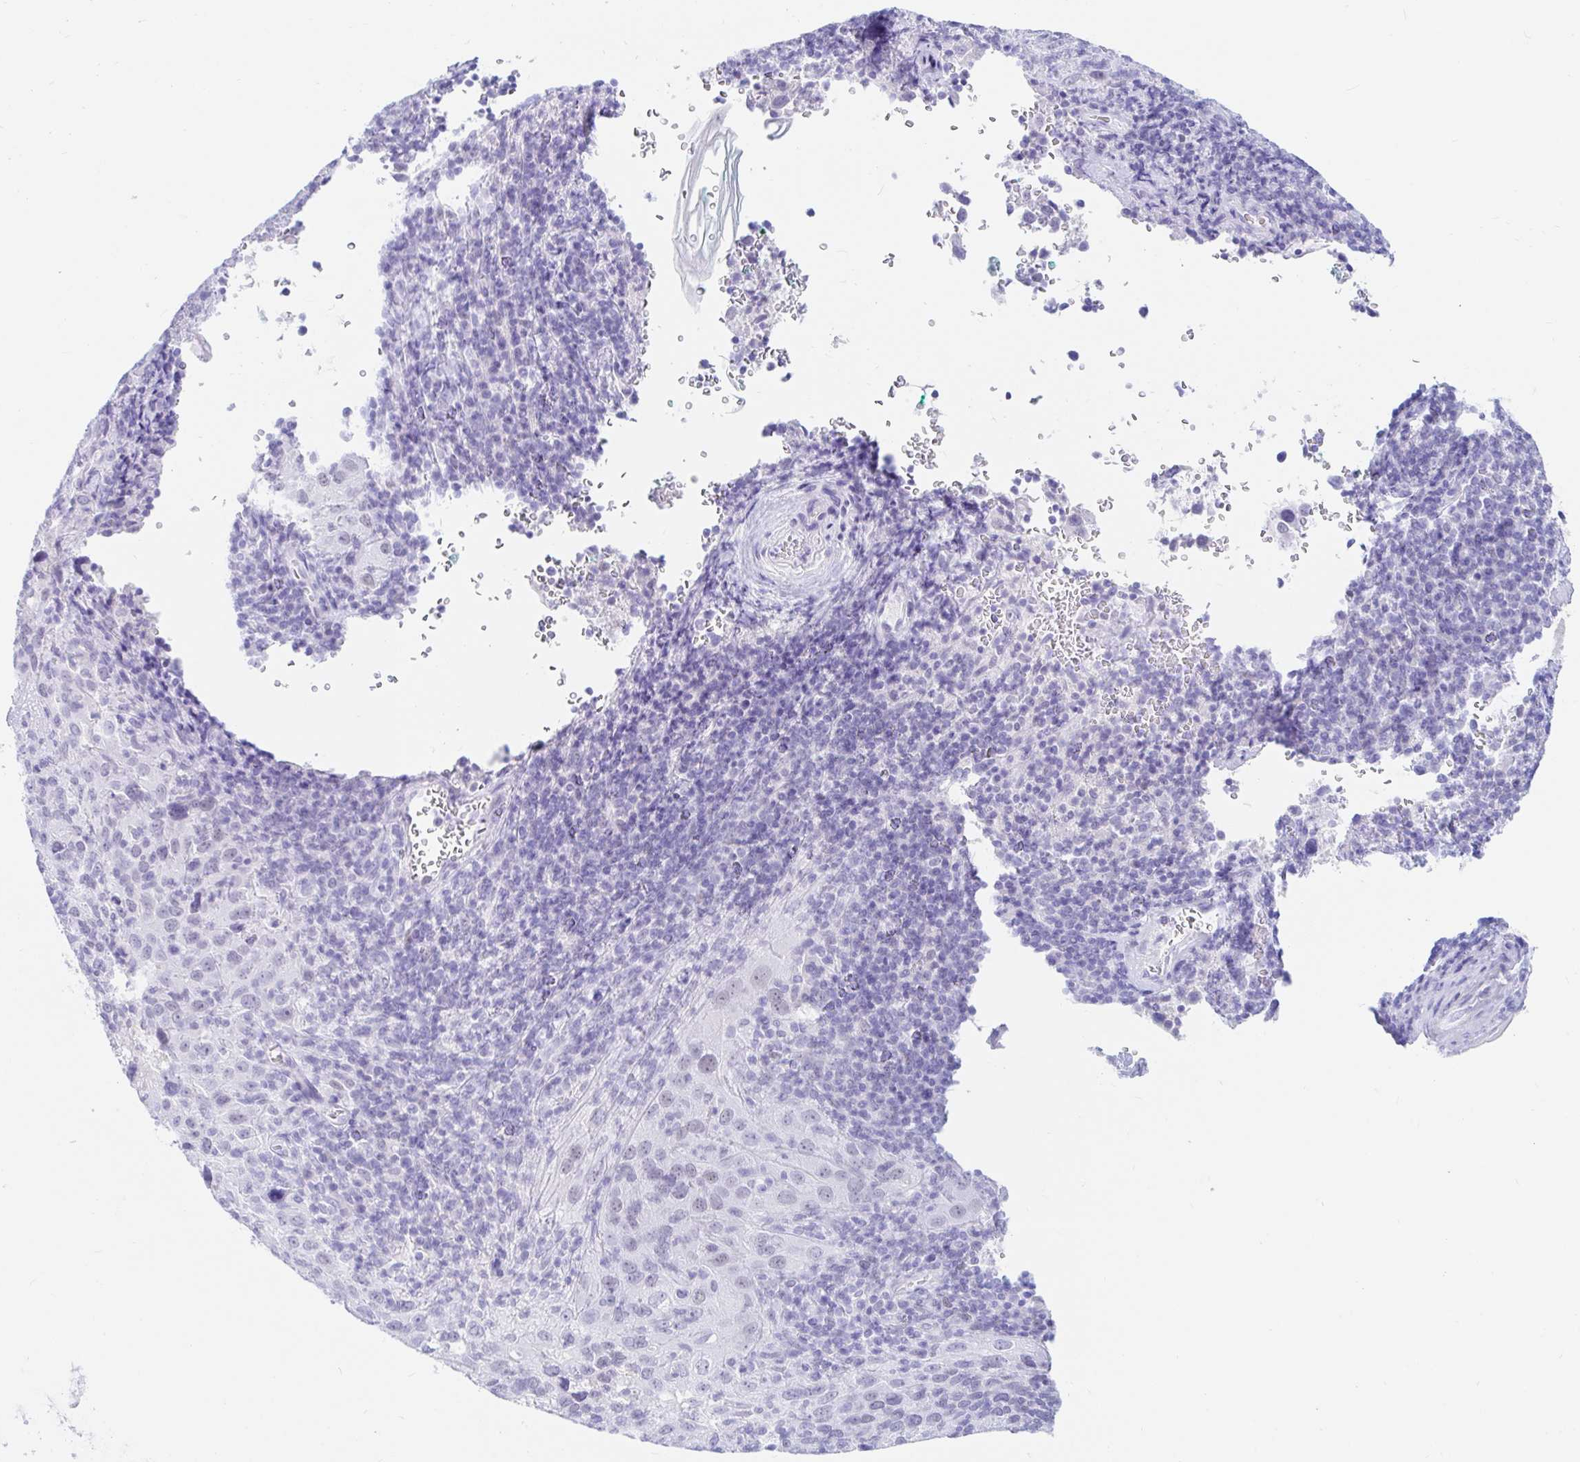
{"staining": {"intensity": "negative", "quantity": "none", "location": "none"}, "tissue": "cervical cancer", "cell_type": "Tumor cells", "image_type": "cancer", "snomed": [{"axis": "morphology", "description": "Squamous cell carcinoma, NOS"}, {"axis": "topography", "description": "Cervix"}], "caption": "Tumor cells show no significant staining in cervical squamous cell carcinoma.", "gene": "OR6T1", "patient": {"sex": "female", "age": 51}}